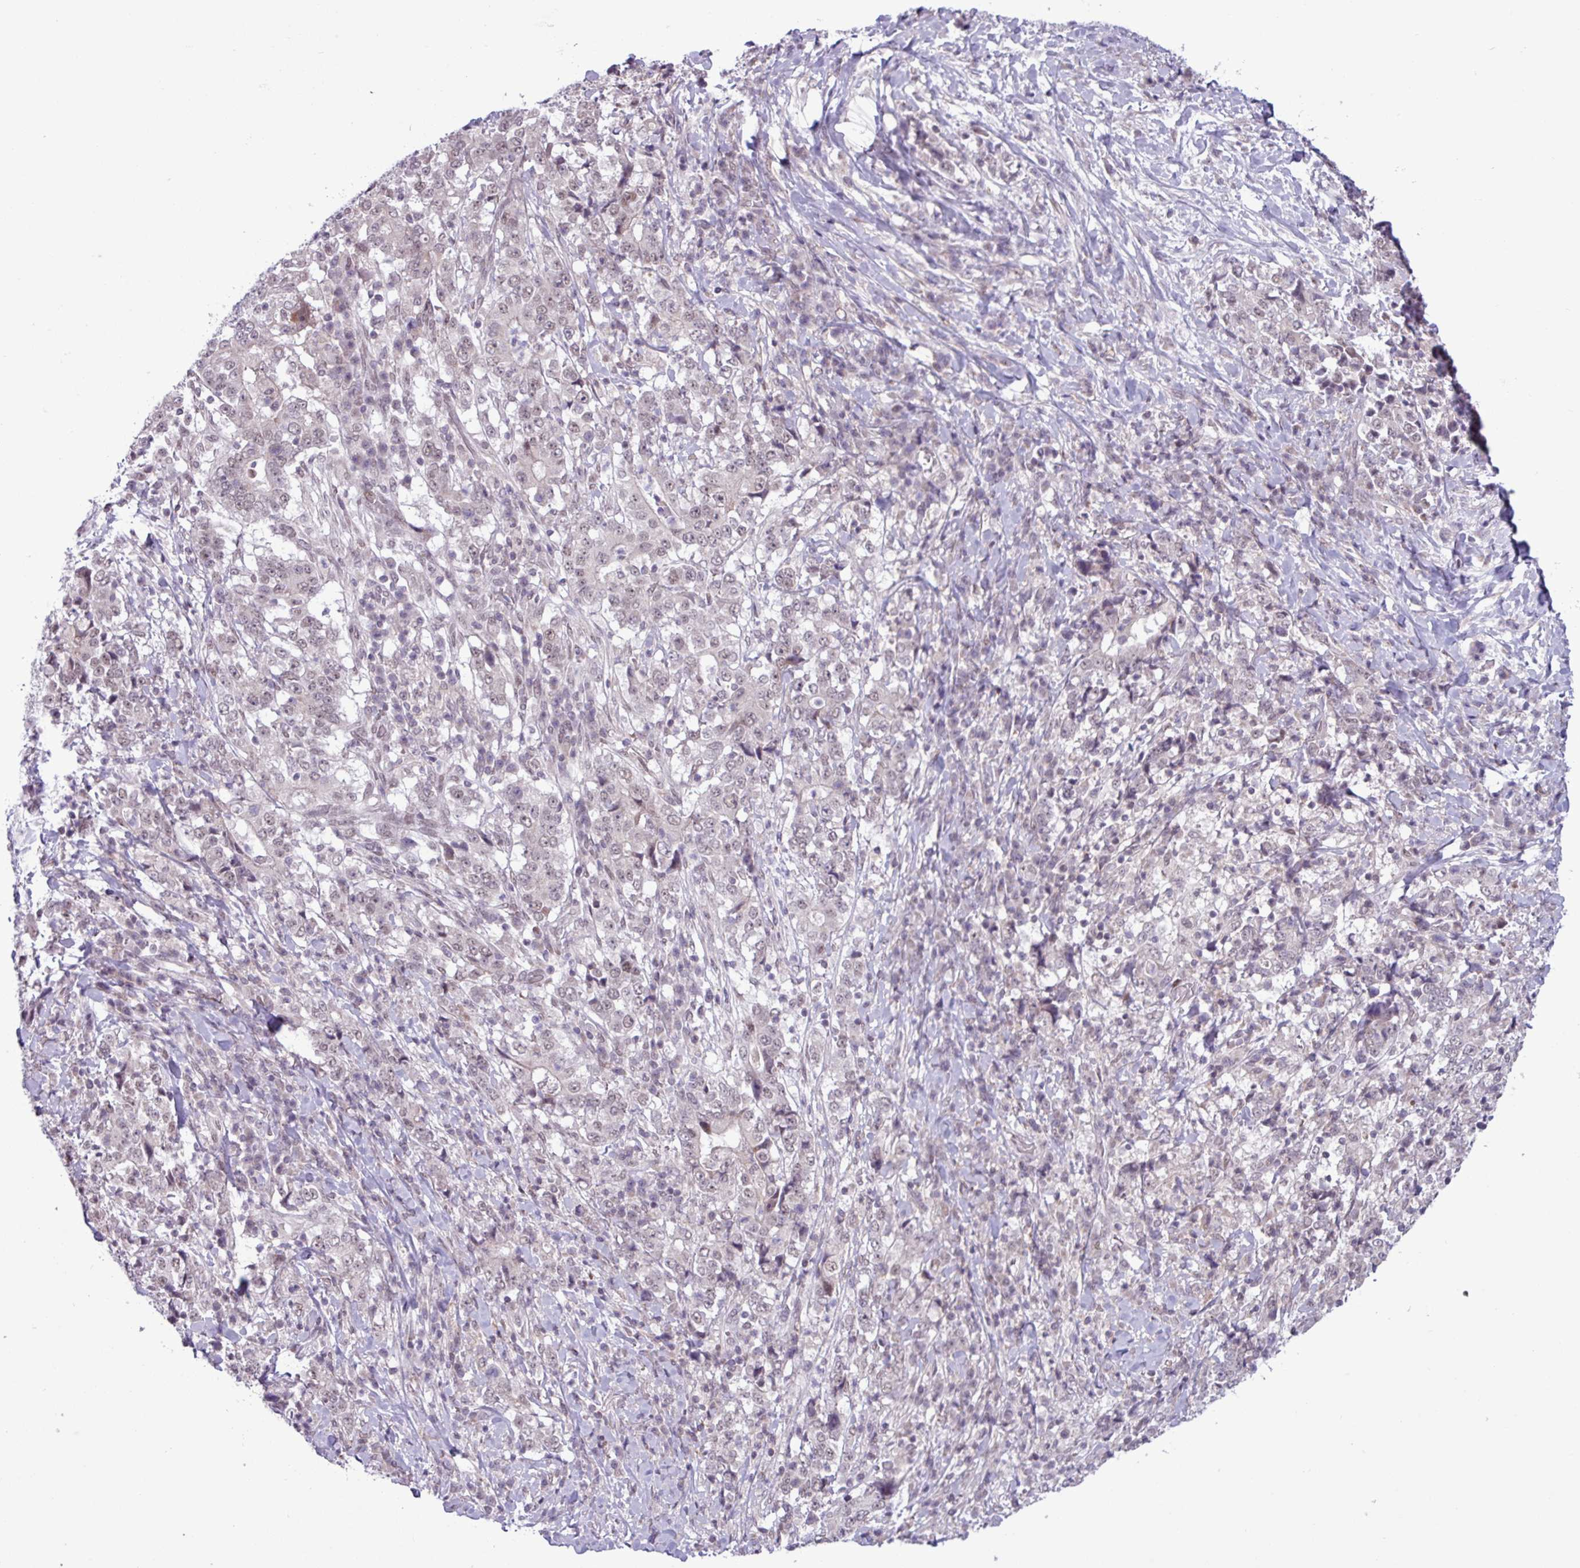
{"staining": {"intensity": "weak", "quantity": "25%-75%", "location": "nuclear"}, "tissue": "stomach cancer", "cell_type": "Tumor cells", "image_type": "cancer", "snomed": [{"axis": "morphology", "description": "Normal tissue, NOS"}, {"axis": "morphology", "description": "Adenocarcinoma, NOS"}, {"axis": "topography", "description": "Stomach, upper"}, {"axis": "topography", "description": "Stomach"}], "caption": "Immunohistochemistry of human stomach adenocarcinoma shows low levels of weak nuclear positivity in approximately 25%-75% of tumor cells.", "gene": "NOTCH2", "patient": {"sex": "male", "age": 59}}